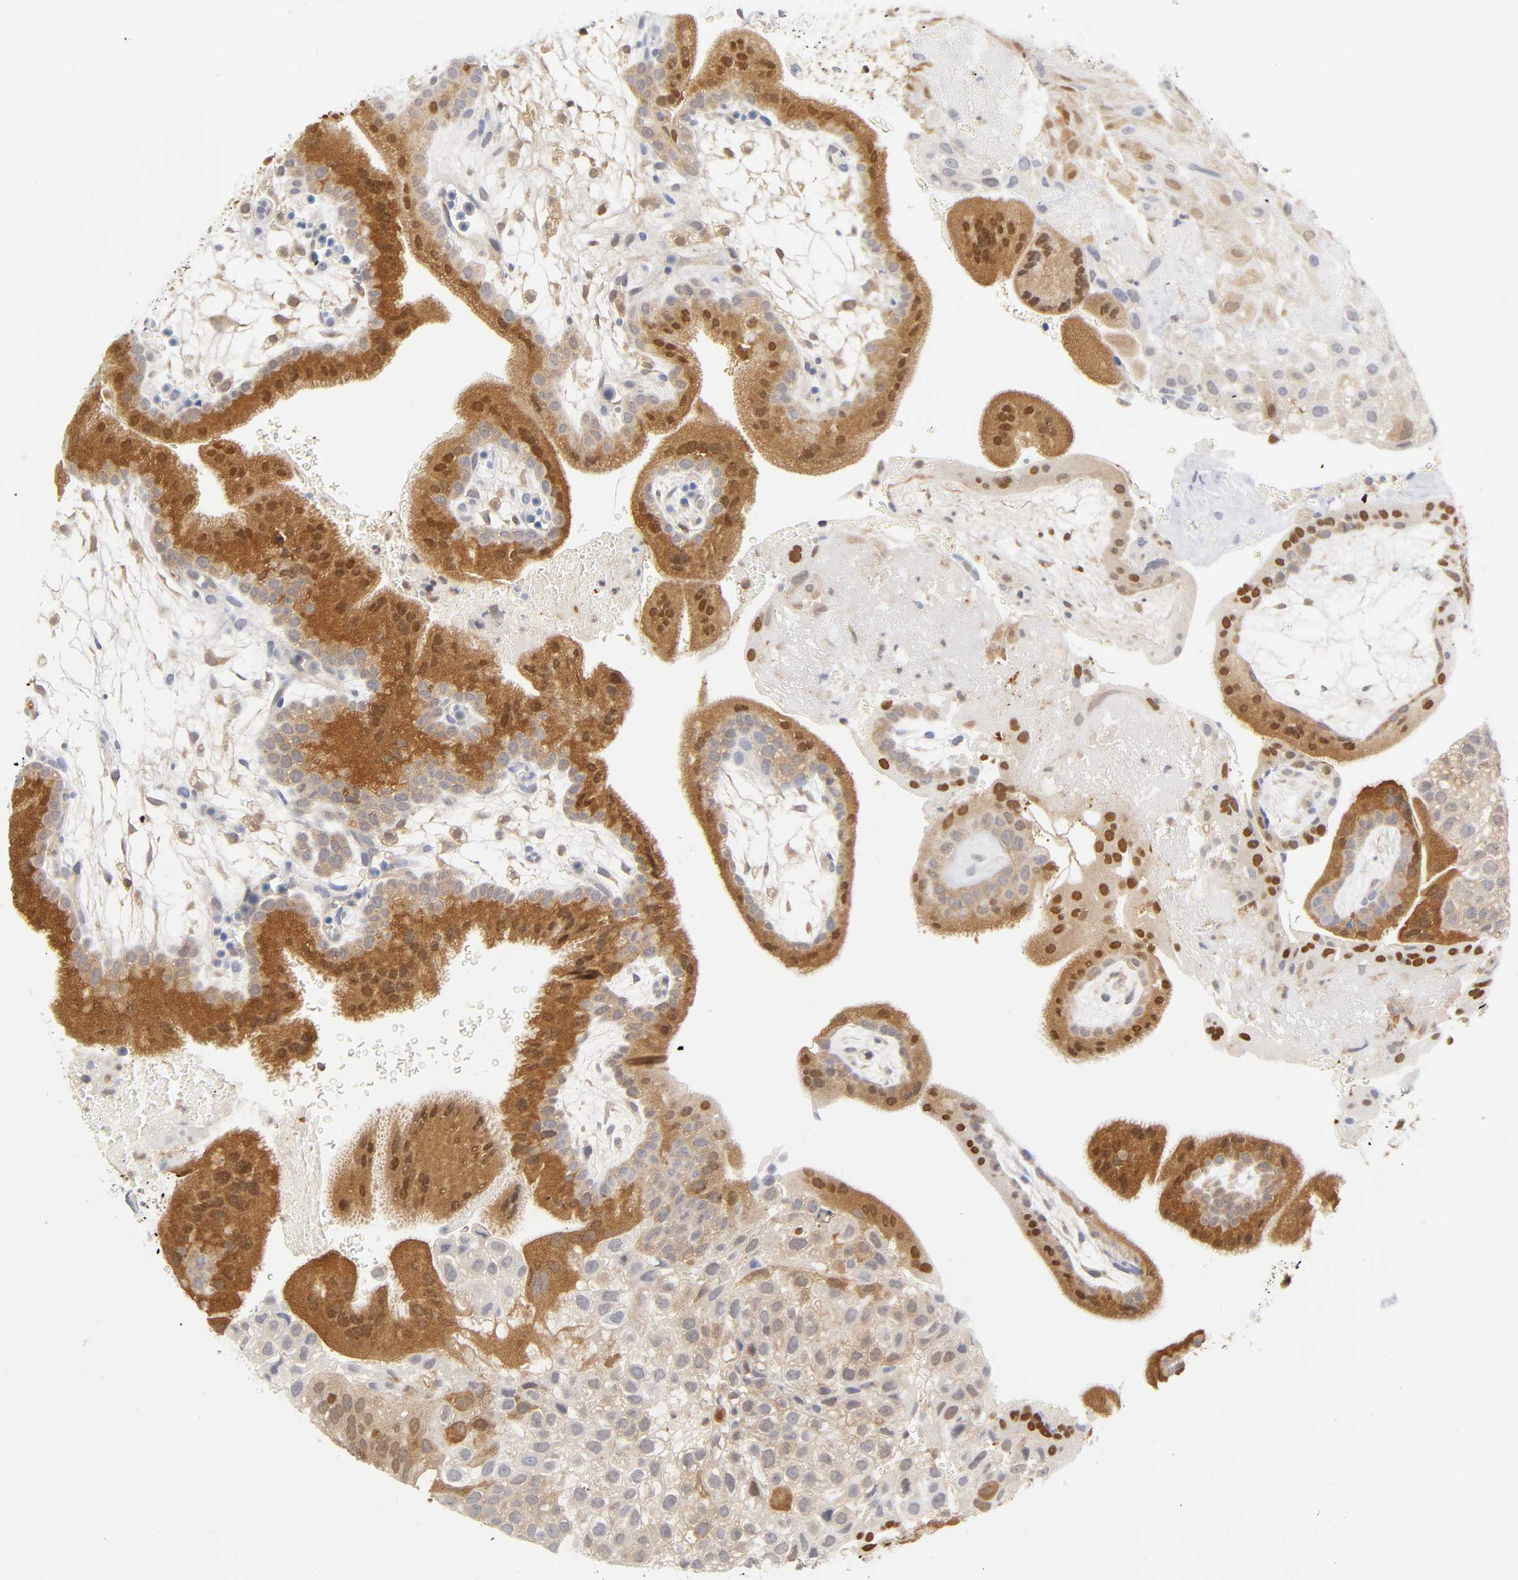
{"staining": {"intensity": "weak", "quantity": ">75%", "location": "cytoplasmic/membranous"}, "tissue": "placenta", "cell_type": "Decidual cells", "image_type": "normal", "snomed": [{"axis": "morphology", "description": "Normal tissue, NOS"}, {"axis": "topography", "description": "Placenta"}], "caption": "Immunohistochemistry of benign placenta shows low levels of weak cytoplasmic/membranous staining in approximately >75% of decidual cells.", "gene": "DFFB", "patient": {"sex": "female", "age": 19}}